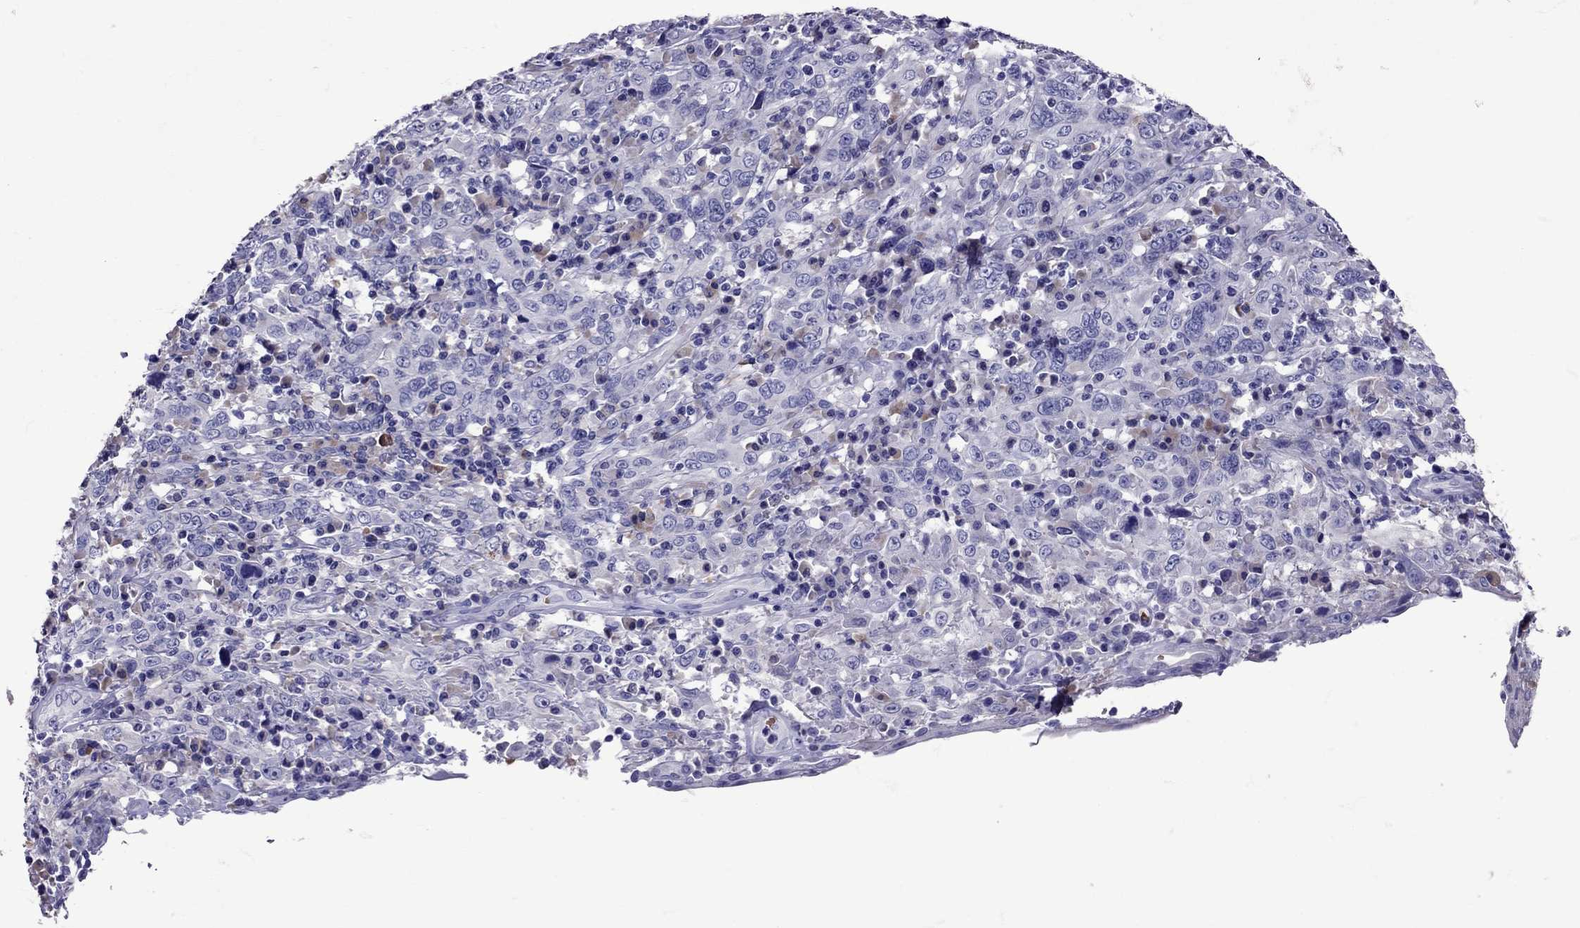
{"staining": {"intensity": "negative", "quantity": "none", "location": "none"}, "tissue": "cervical cancer", "cell_type": "Tumor cells", "image_type": "cancer", "snomed": [{"axis": "morphology", "description": "Squamous cell carcinoma, NOS"}, {"axis": "topography", "description": "Cervix"}], "caption": "This is an immunohistochemistry (IHC) histopathology image of human cervical cancer. There is no expression in tumor cells.", "gene": "TBR1", "patient": {"sex": "female", "age": 46}}